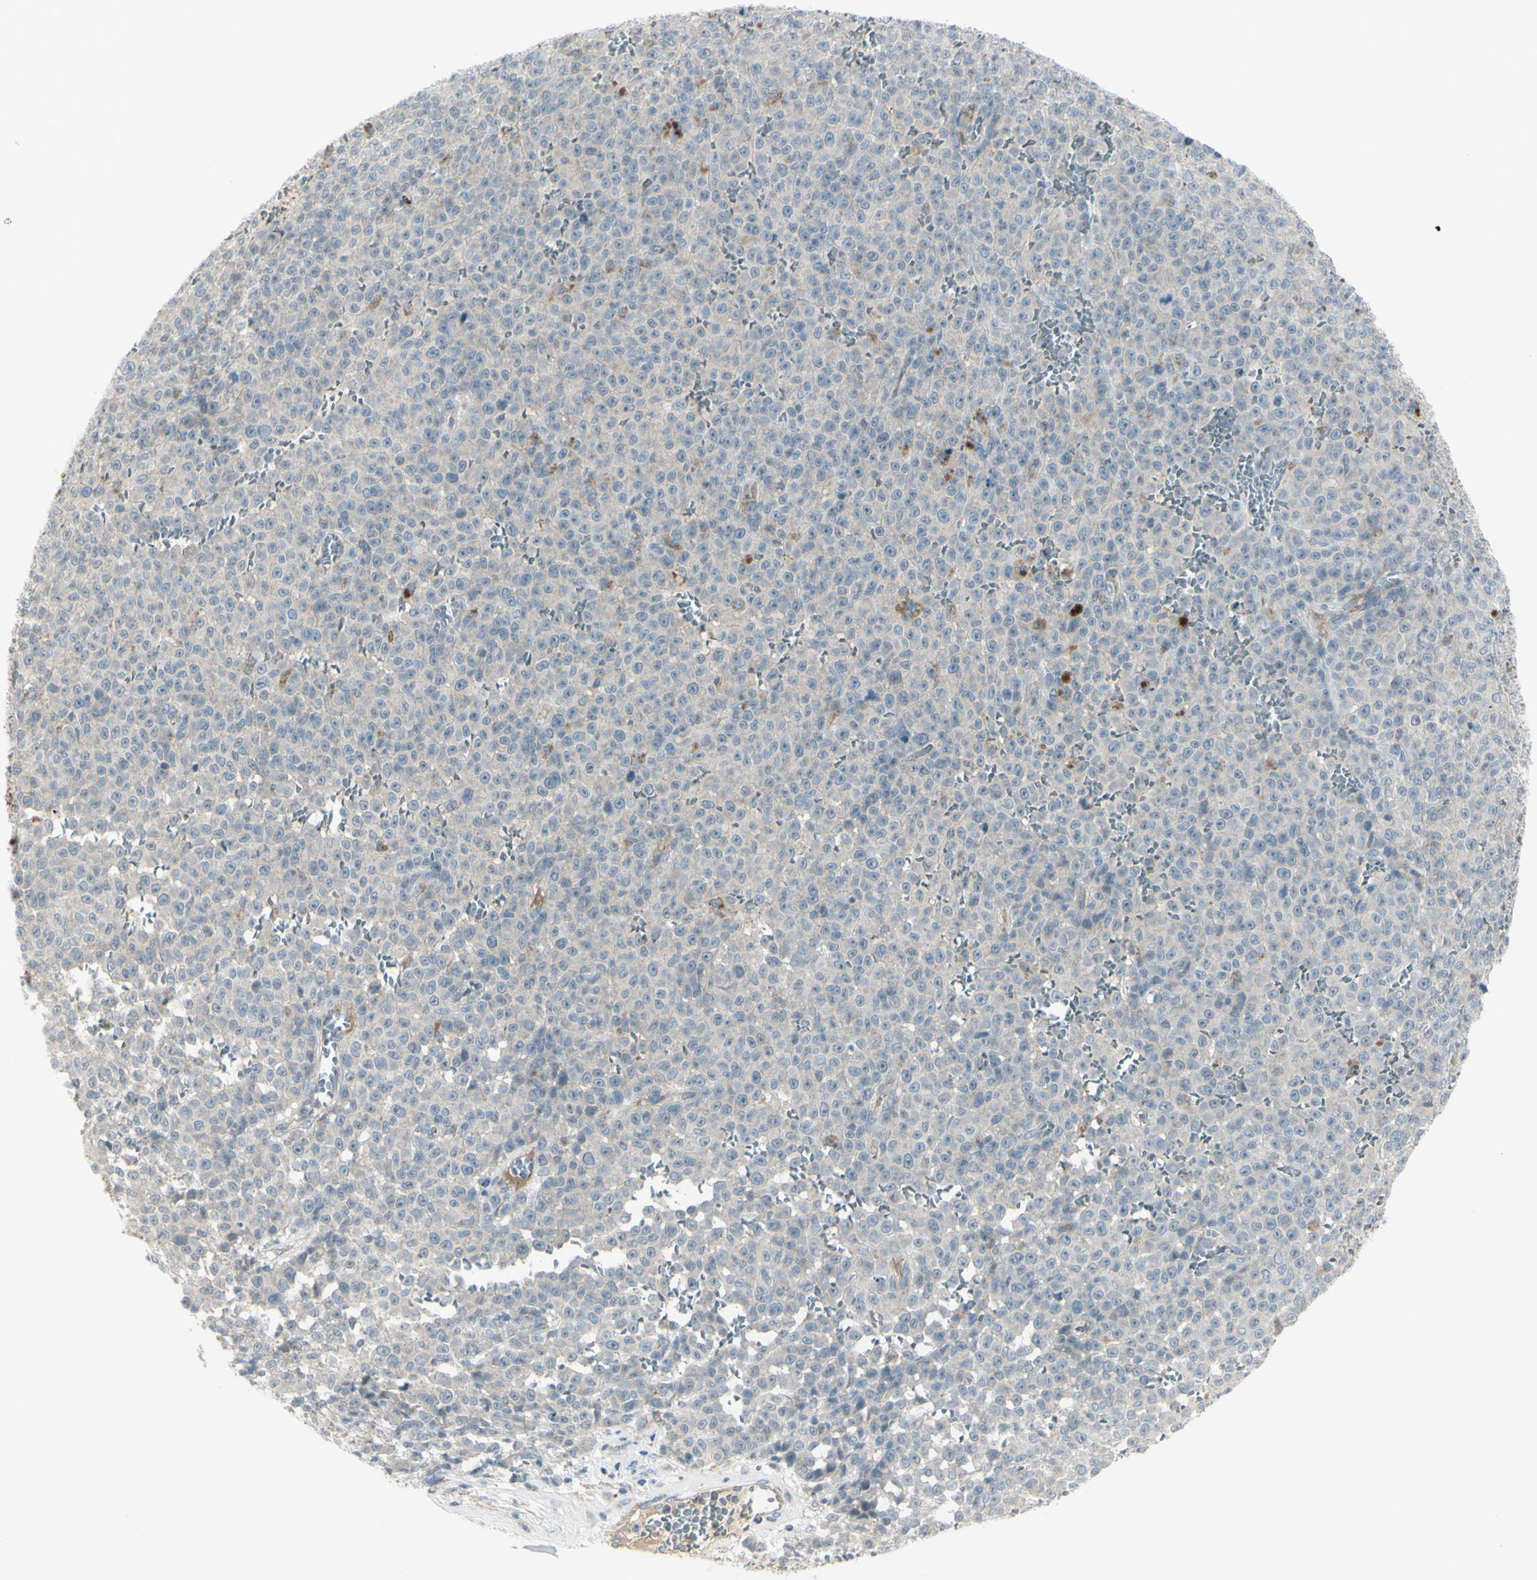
{"staining": {"intensity": "weak", "quantity": ">75%", "location": "cytoplasmic/membranous"}, "tissue": "melanoma", "cell_type": "Tumor cells", "image_type": "cancer", "snomed": [{"axis": "morphology", "description": "Malignant melanoma, NOS"}, {"axis": "topography", "description": "Skin"}], "caption": "This micrograph shows immunohistochemistry (IHC) staining of malignant melanoma, with low weak cytoplasmic/membranous expression in approximately >75% of tumor cells.", "gene": "SH3GL2", "patient": {"sex": "female", "age": 82}}